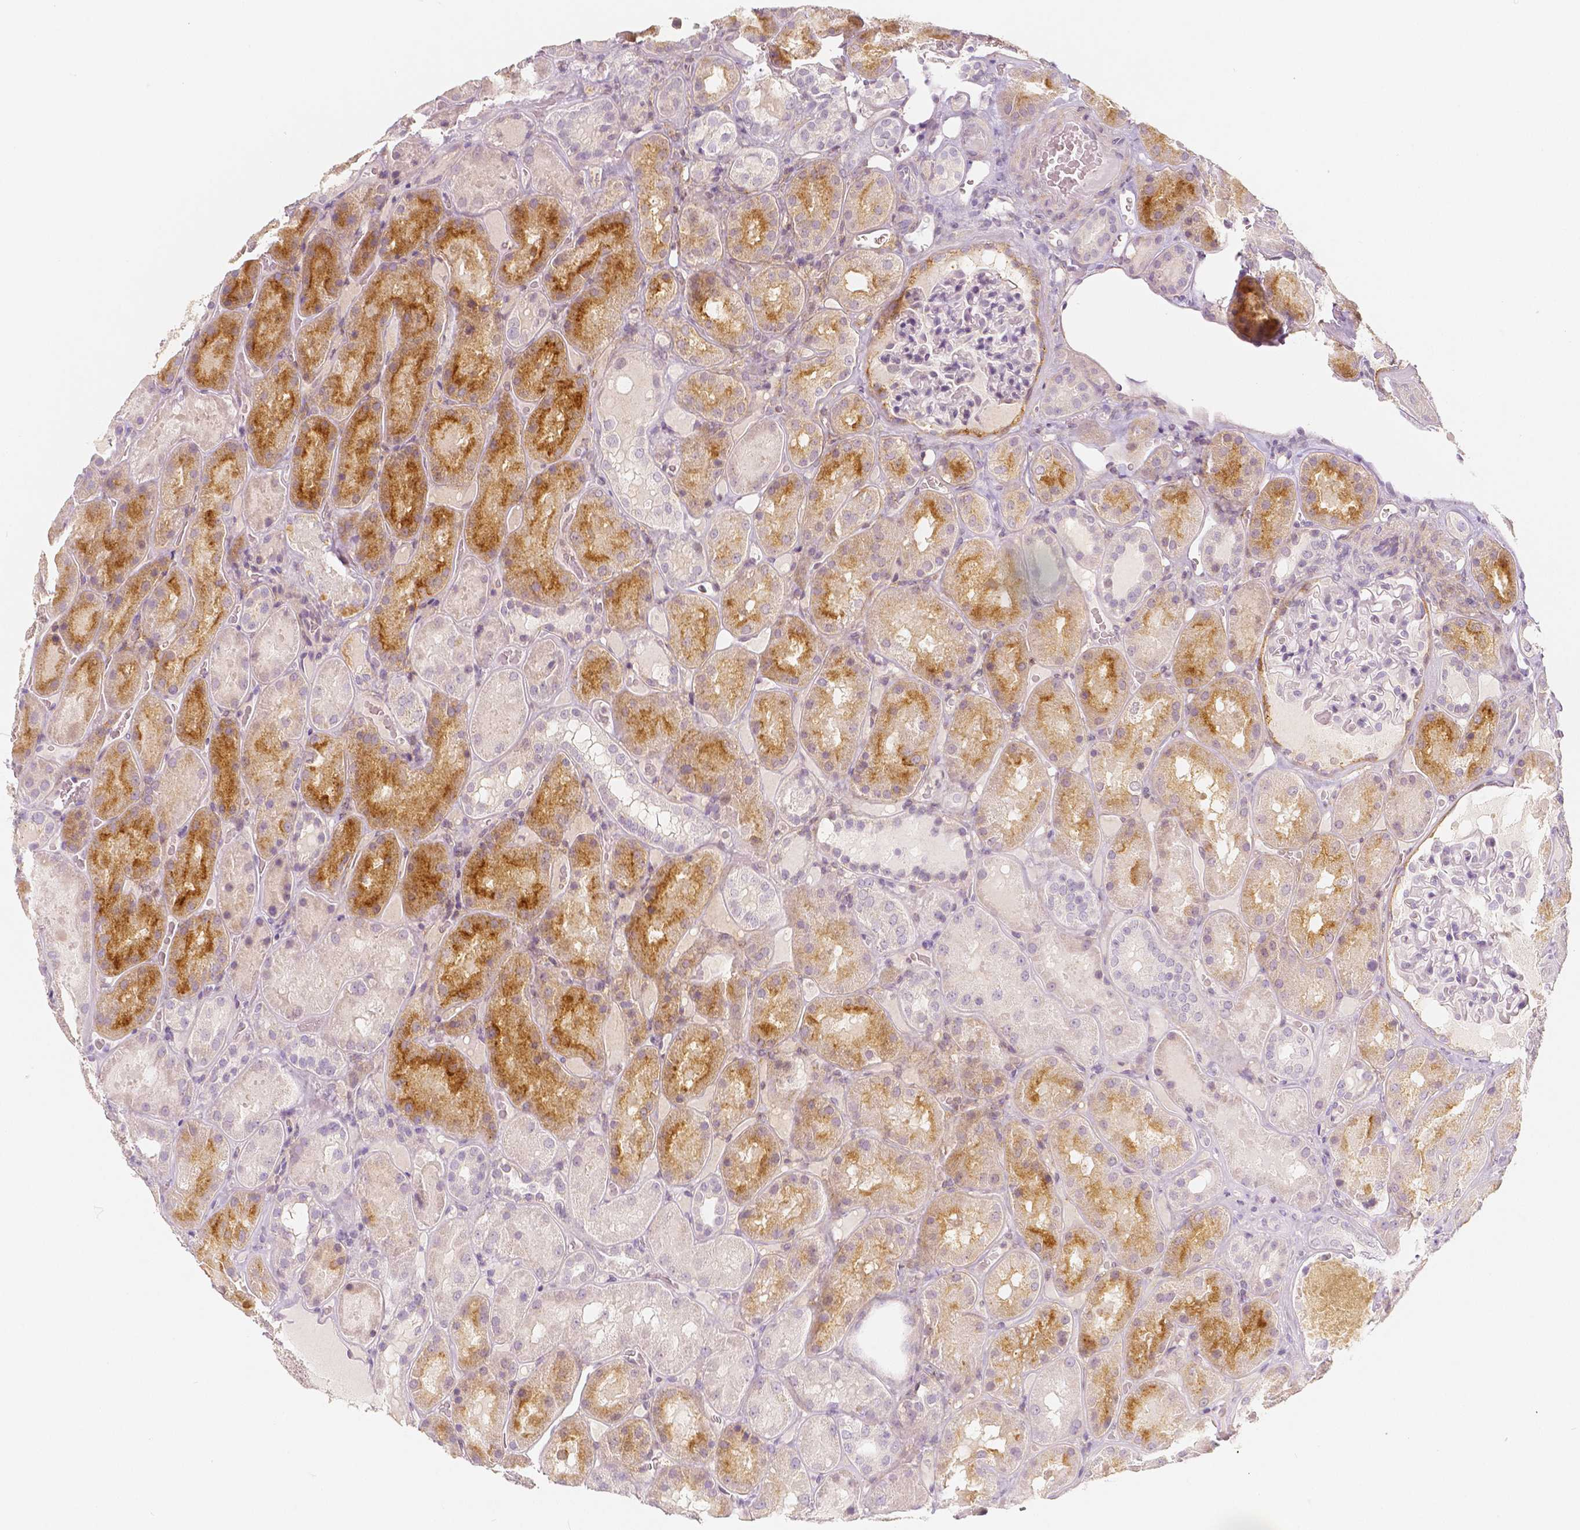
{"staining": {"intensity": "negative", "quantity": "none", "location": "none"}, "tissue": "kidney", "cell_type": "Cells in glomeruli", "image_type": "normal", "snomed": [{"axis": "morphology", "description": "Normal tissue, NOS"}, {"axis": "topography", "description": "Kidney"}], "caption": "IHC histopathology image of unremarkable kidney: kidney stained with DAB (3,3'-diaminobenzidine) shows no significant protein expression in cells in glomeruli.", "gene": "THY1", "patient": {"sex": "male", "age": 73}}